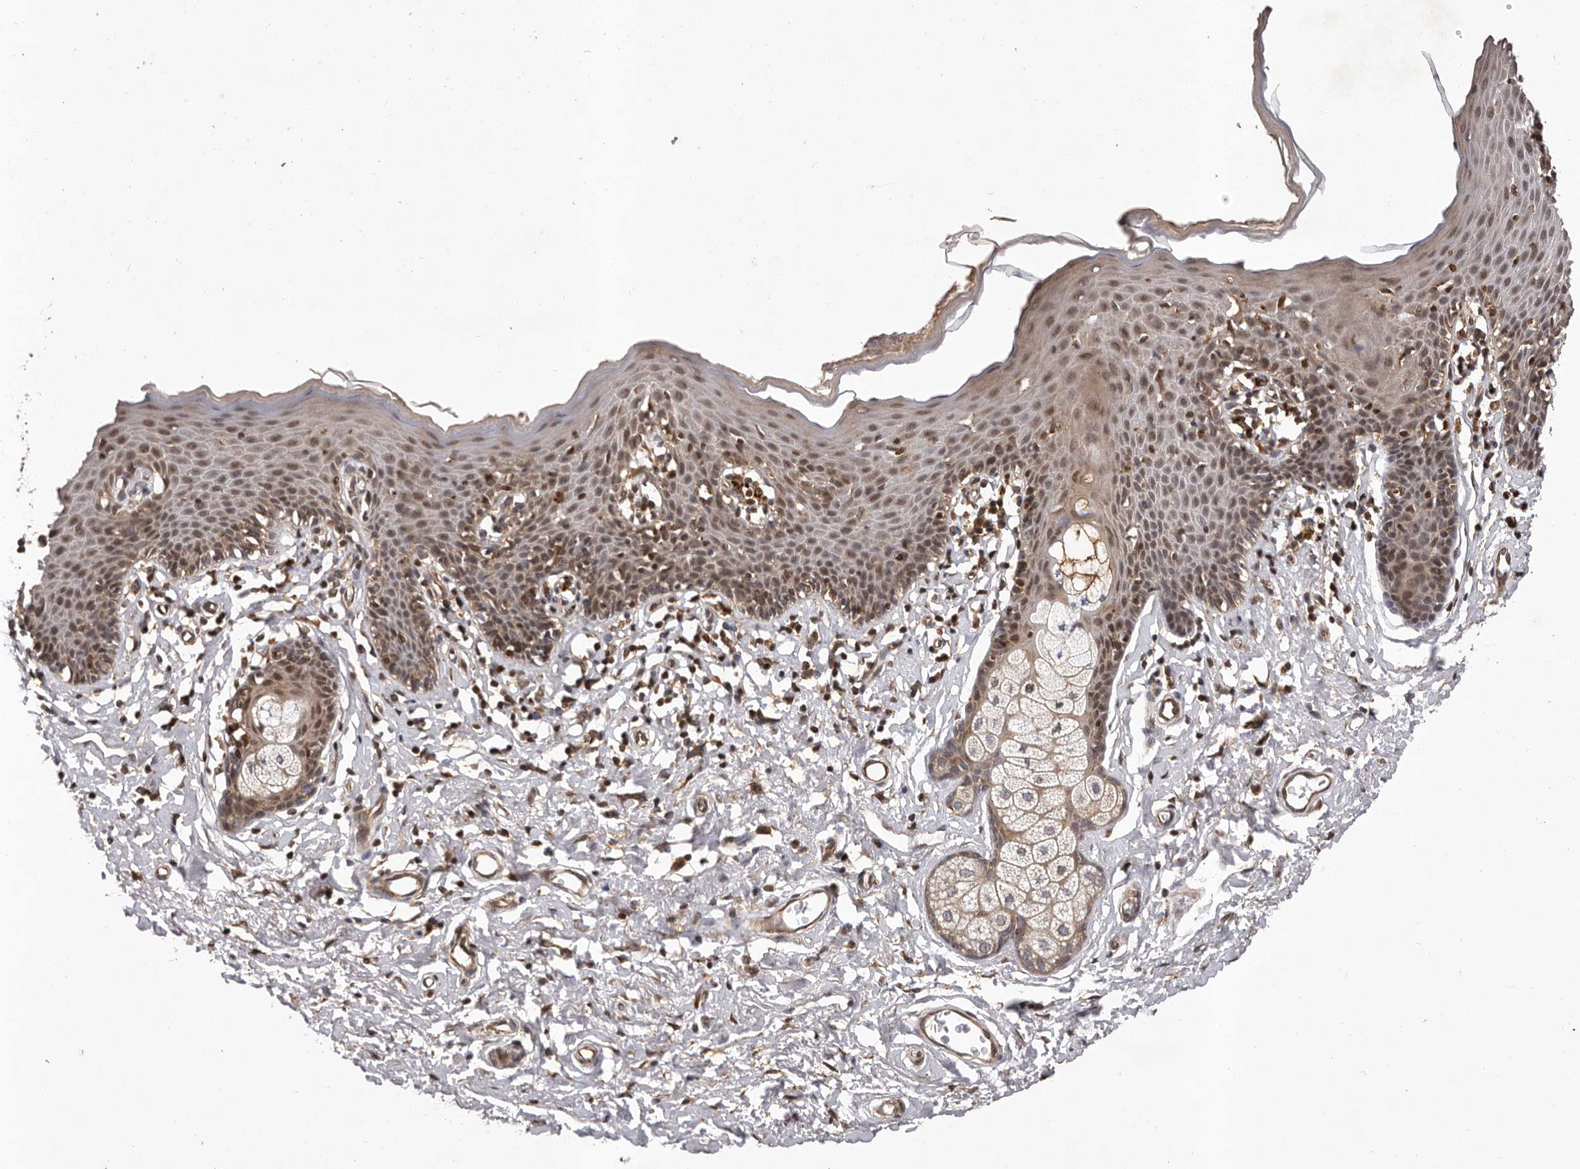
{"staining": {"intensity": "moderate", "quantity": "25%-75%", "location": "cytoplasmic/membranous,nuclear"}, "tissue": "skin", "cell_type": "Epidermal cells", "image_type": "normal", "snomed": [{"axis": "morphology", "description": "Normal tissue, NOS"}, {"axis": "topography", "description": "Vulva"}], "caption": "Immunohistochemistry (IHC) of normal skin demonstrates medium levels of moderate cytoplasmic/membranous,nuclear positivity in about 25%-75% of epidermal cells.", "gene": "GADD45B", "patient": {"sex": "female", "age": 66}}